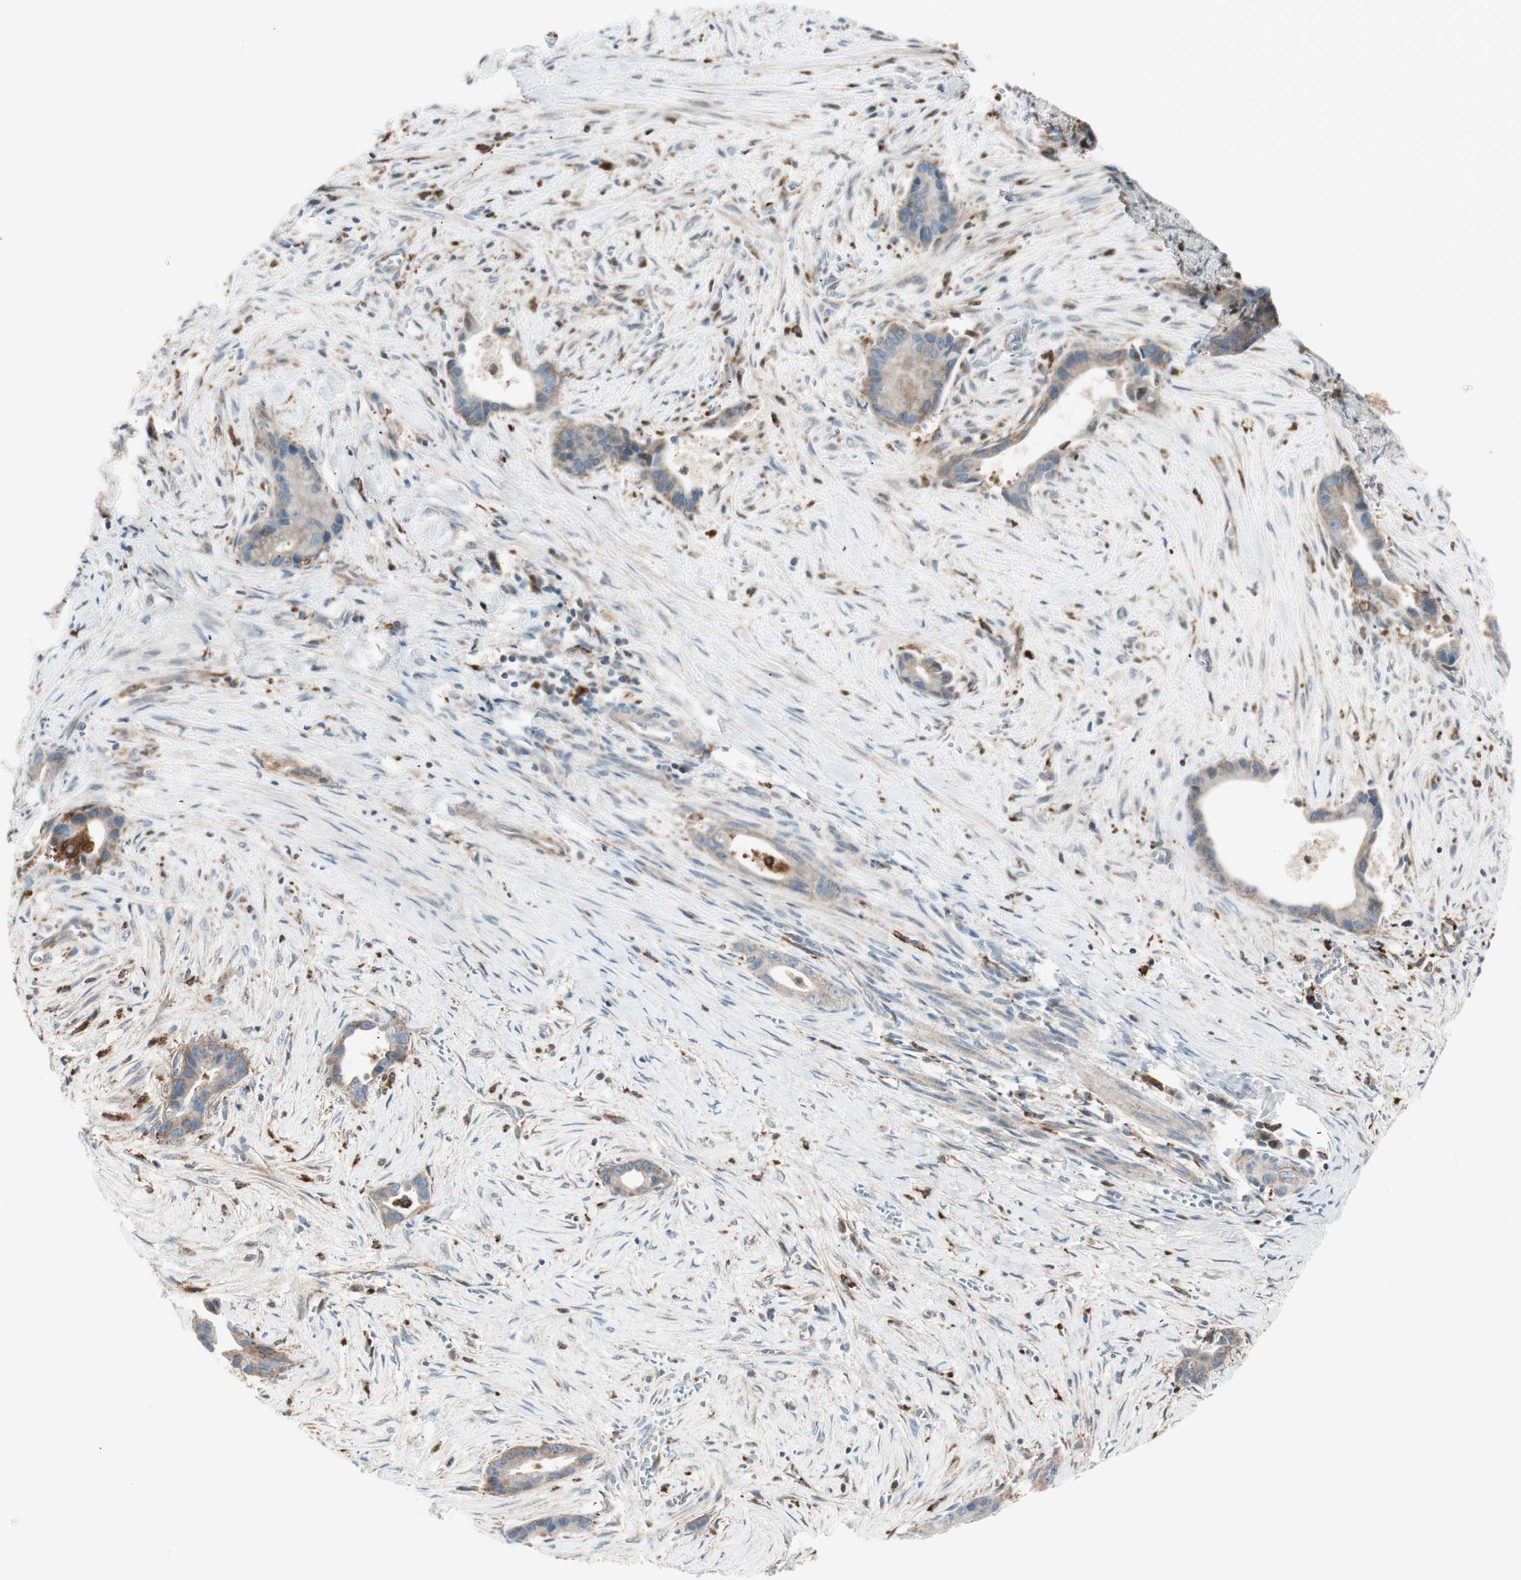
{"staining": {"intensity": "weak", "quantity": ">75%", "location": "cytoplasmic/membranous"}, "tissue": "liver cancer", "cell_type": "Tumor cells", "image_type": "cancer", "snomed": [{"axis": "morphology", "description": "Cholangiocarcinoma"}, {"axis": "topography", "description": "Liver"}], "caption": "About >75% of tumor cells in human liver cholangiocarcinoma display weak cytoplasmic/membranous protein expression as visualized by brown immunohistochemical staining.", "gene": "ATP6V1G1", "patient": {"sex": "female", "age": 55}}